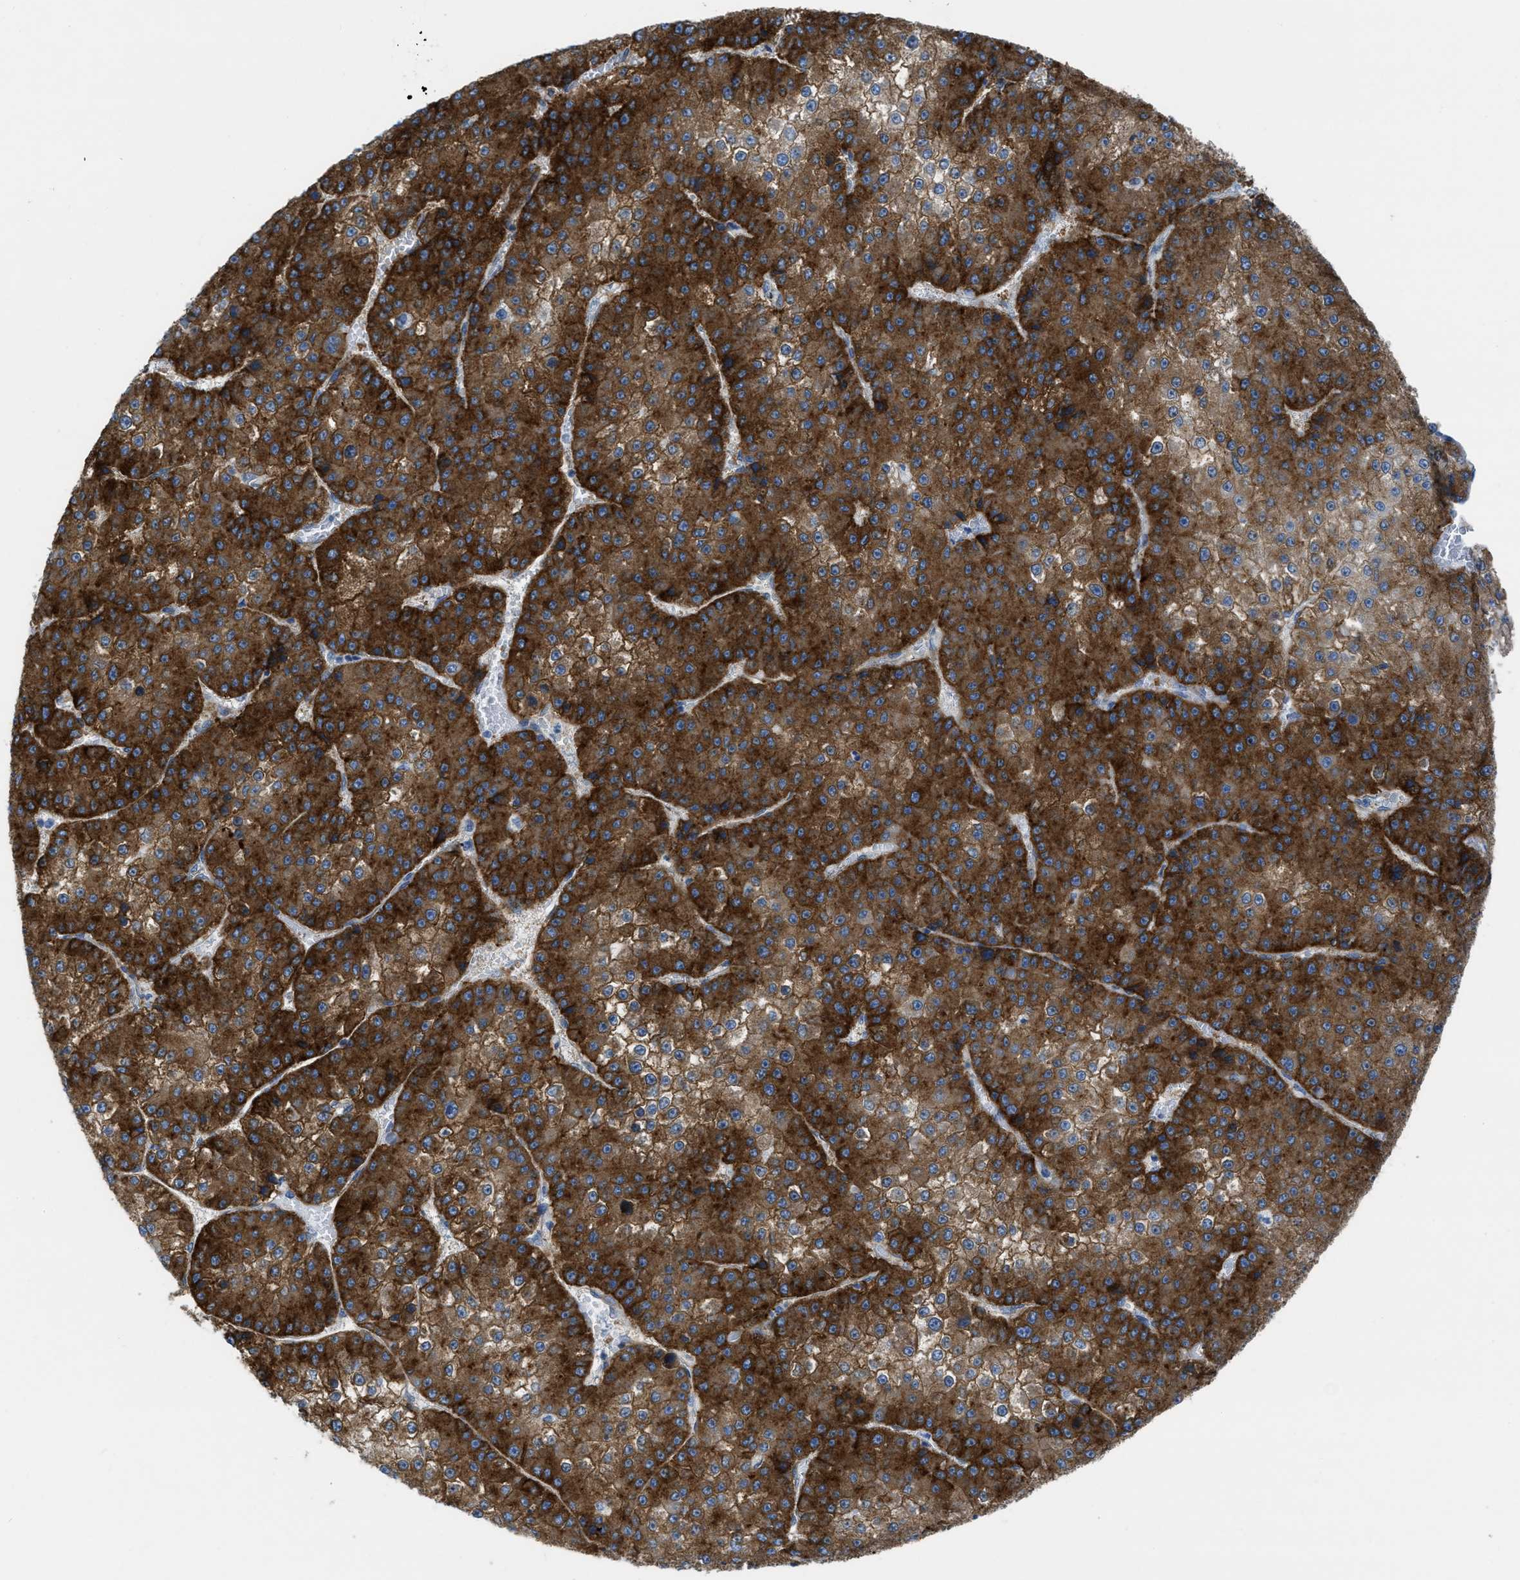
{"staining": {"intensity": "strong", "quantity": ">75%", "location": "cytoplasmic/membranous"}, "tissue": "liver cancer", "cell_type": "Tumor cells", "image_type": "cancer", "snomed": [{"axis": "morphology", "description": "Carcinoma, Hepatocellular, NOS"}, {"axis": "topography", "description": "Liver"}], "caption": "The photomicrograph demonstrates immunohistochemical staining of liver cancer (hepatocellular carcinoma). There is strong cytoplasmic/membranous staining is seen in approximately >75% of tumor cells. Nuclei are stained in blue.", "gene": "ASGR1", "patient": {"sex": "female", "age": 73}}